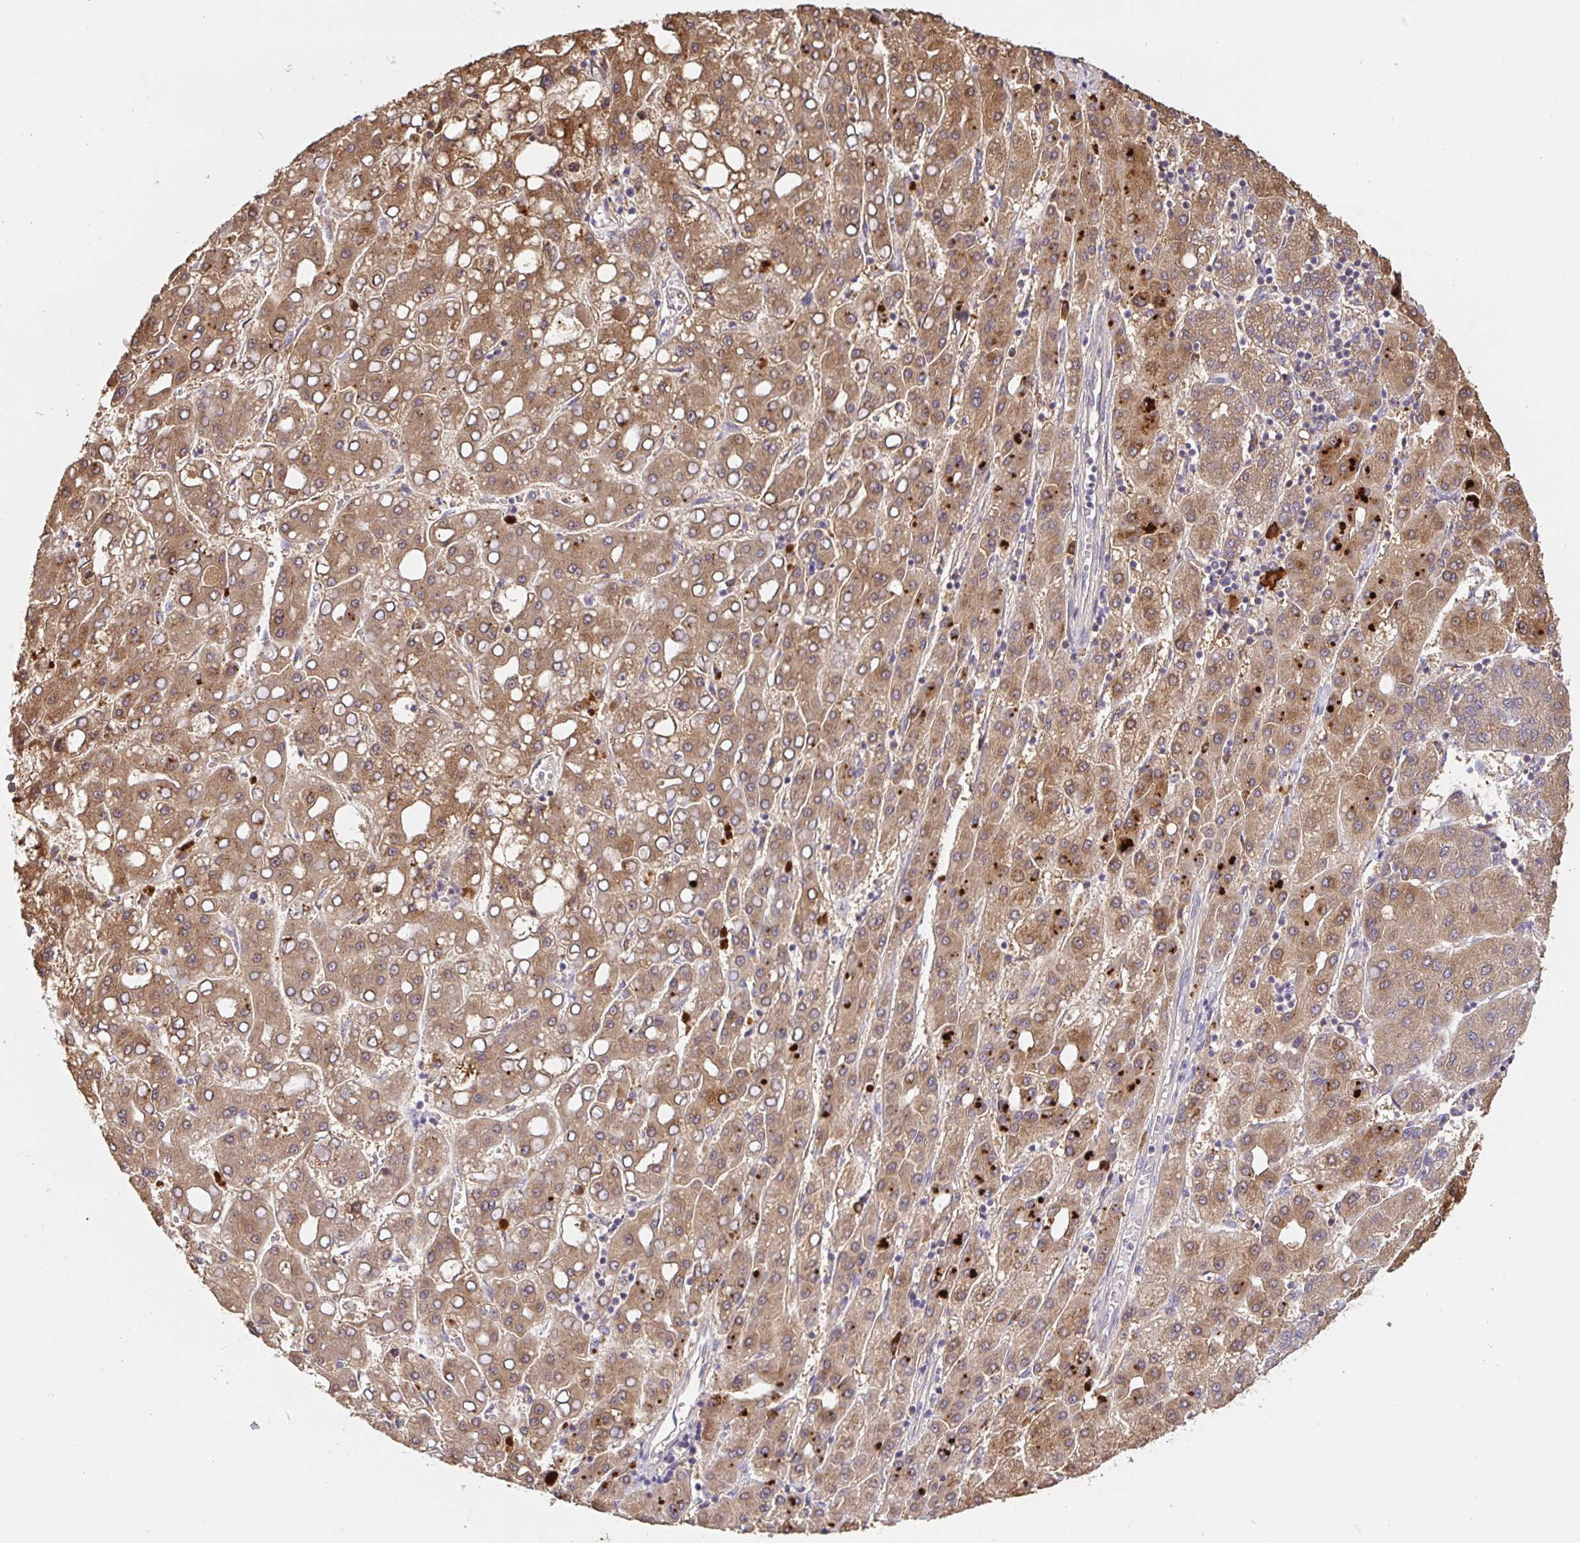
{"staining": {"intensity": "moderate", "quantity": ">75%", "location": "cytoplasmic/membranous"}, "tissue": "liver cancer", "cell_type": "Tumor cells", "image_type": "cancer", "snomed": [{"axis": "morphology", "description": "Carcinoma, Hepatocellular, NOS"}, {"axis": "topography", "description": "Liver"}], "caption": "High-power microscopy captured an immunohistochemistry histopathology image of liver cancer (hepatocellular carcinoma), revealing moderate cytoplasmic/membranous staining in approximately >75% of tumor cells.", "gene": "HAGH", "patient": {"sex": "male", "age": 65}}